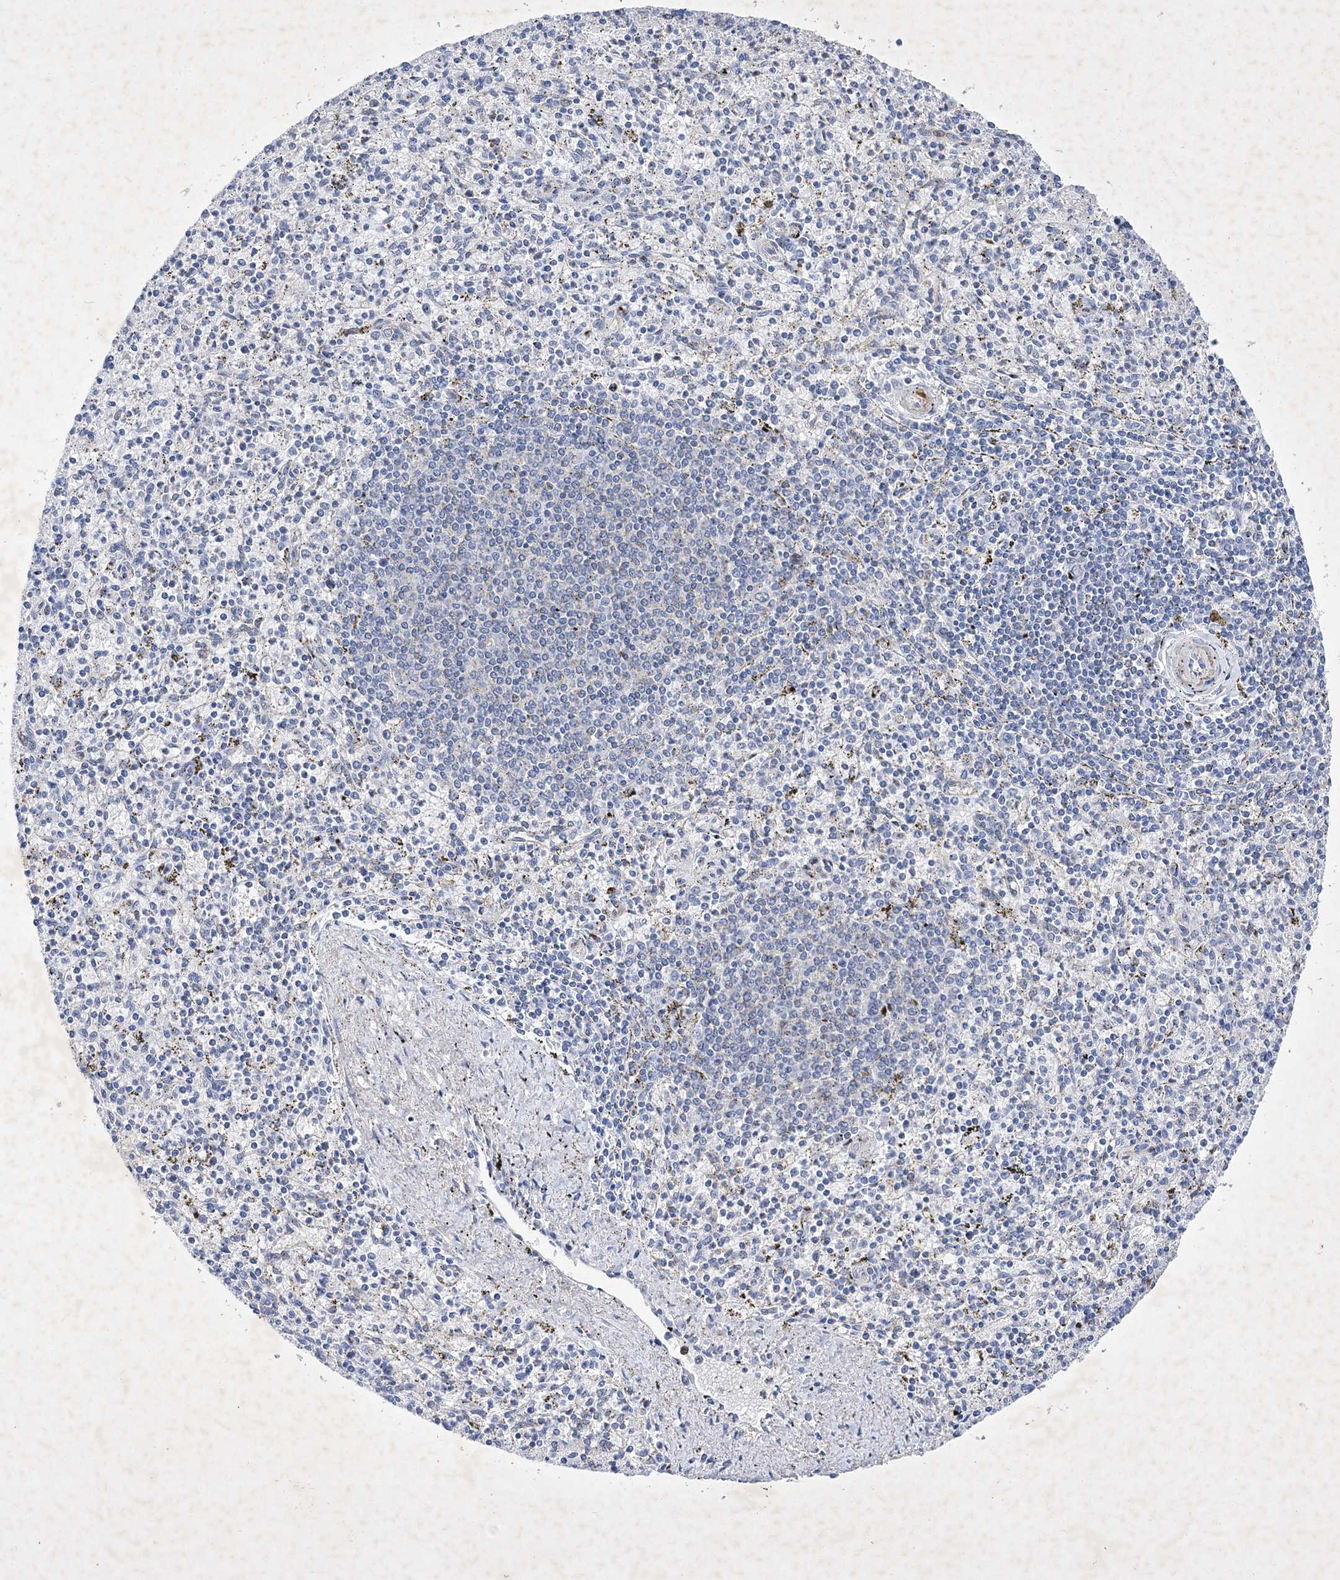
{"staining": {"intensity": "negative", "quantity": "none", "location": "none"}, "tissue": "spleen", "cell_type": "Cells in red pulp", "image_type": "normal", "snomed": [{"axis": "morphology", "description": "Normal tissue, NOS"}, {"axis": "topography", "description": "Spleen"}], "caption": "Spleen was stained to show a protein in brown. There is no significant positivity in cells in red pulp.", "gene": "GPN1", "patient": {"sex": "male", "age": 72}}